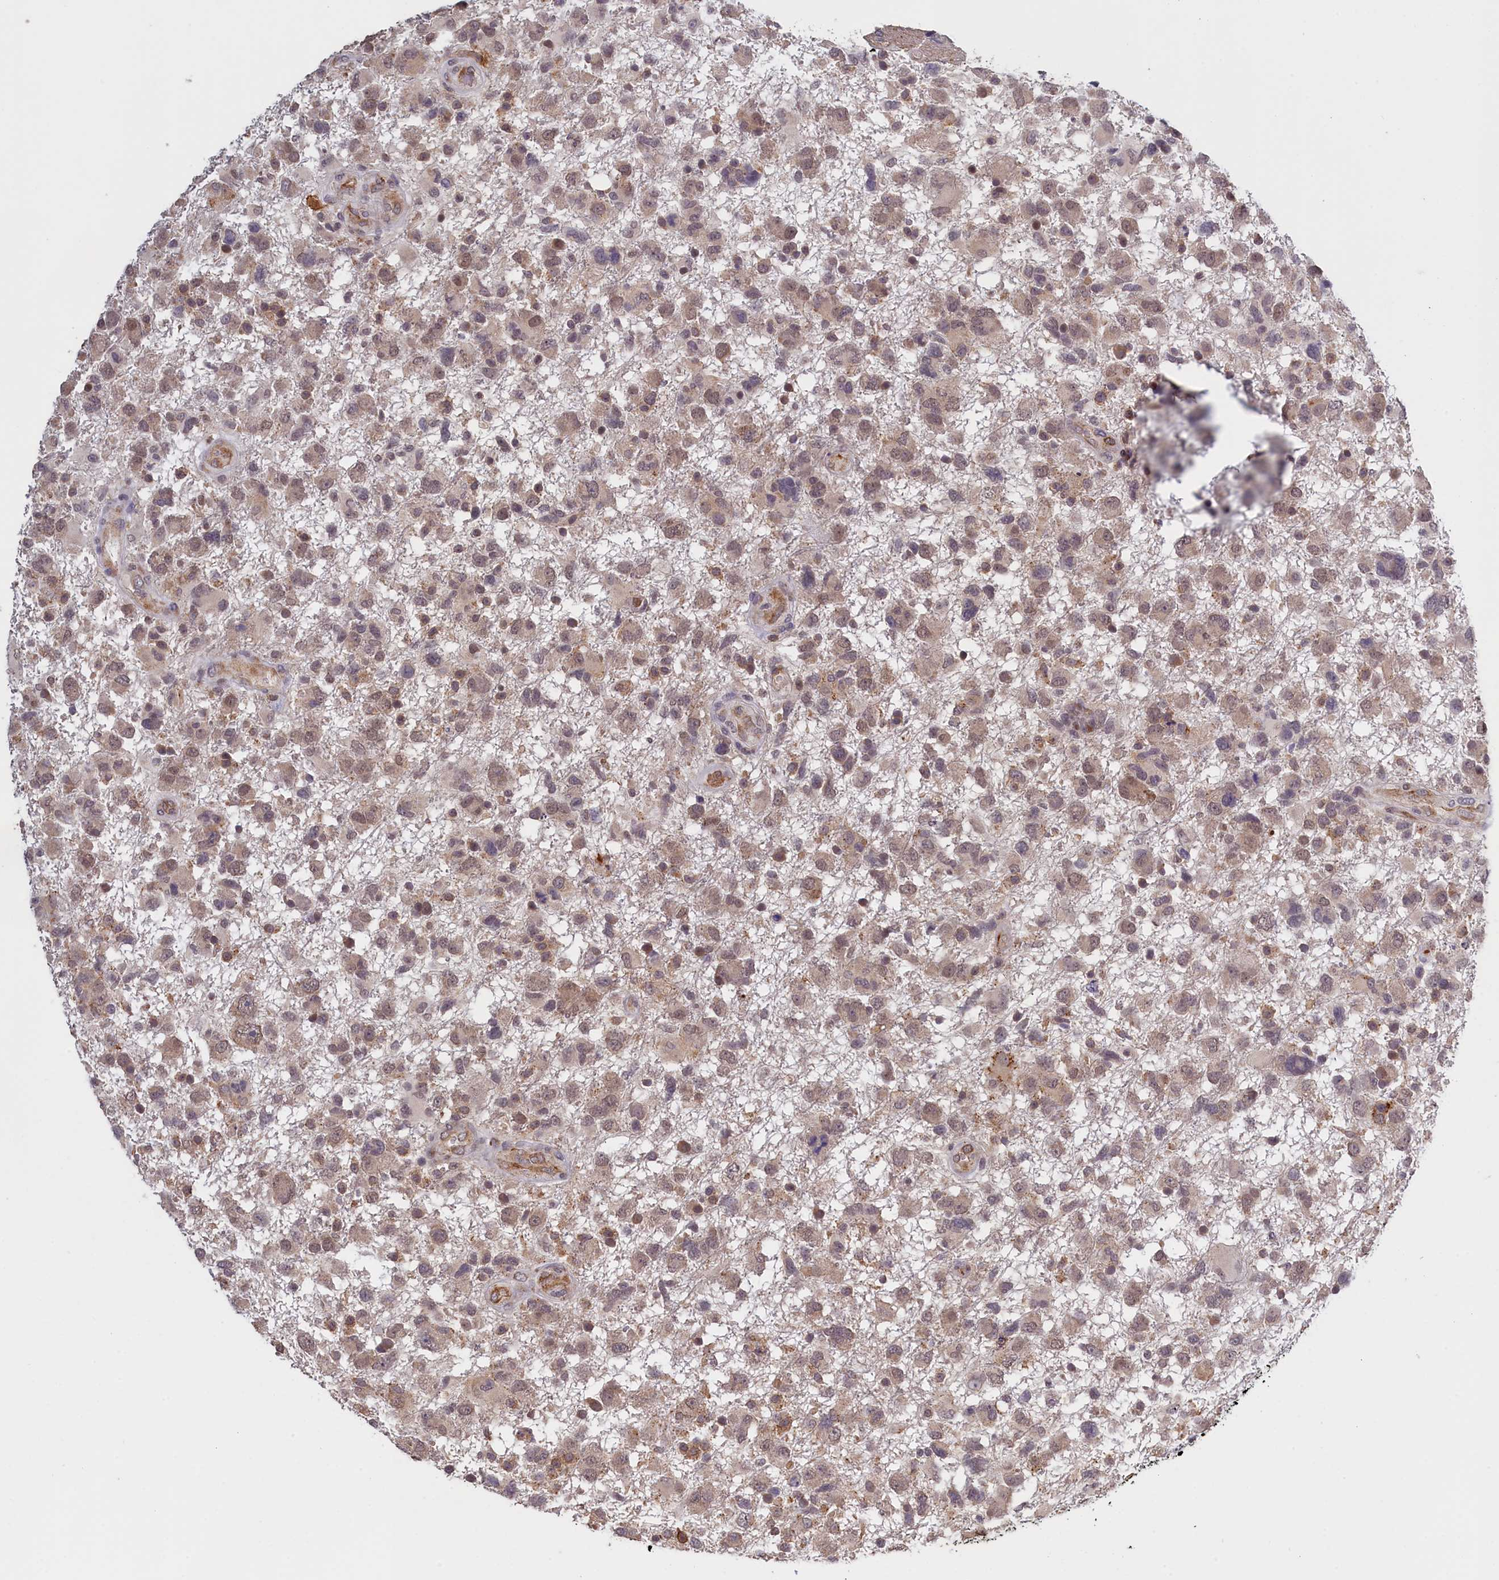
{"staining": {"intensity": "negative", "quantity": "none", "location": "none"}, "tissue": "glioma", "cell_type": "Tumor cells", "image_type": "cancer", "snomed": [{"axis": "morphology", "description": "Glioma, malignant, High grade"}, {"axis": "topography", "description": "Brain"}], "caption": "Human glioma stained for a protein using immunohistochemistry reveals no expression in tumor cells.", "gene": "COL19A1", "patient": {"sex": "male", "age": 61}}